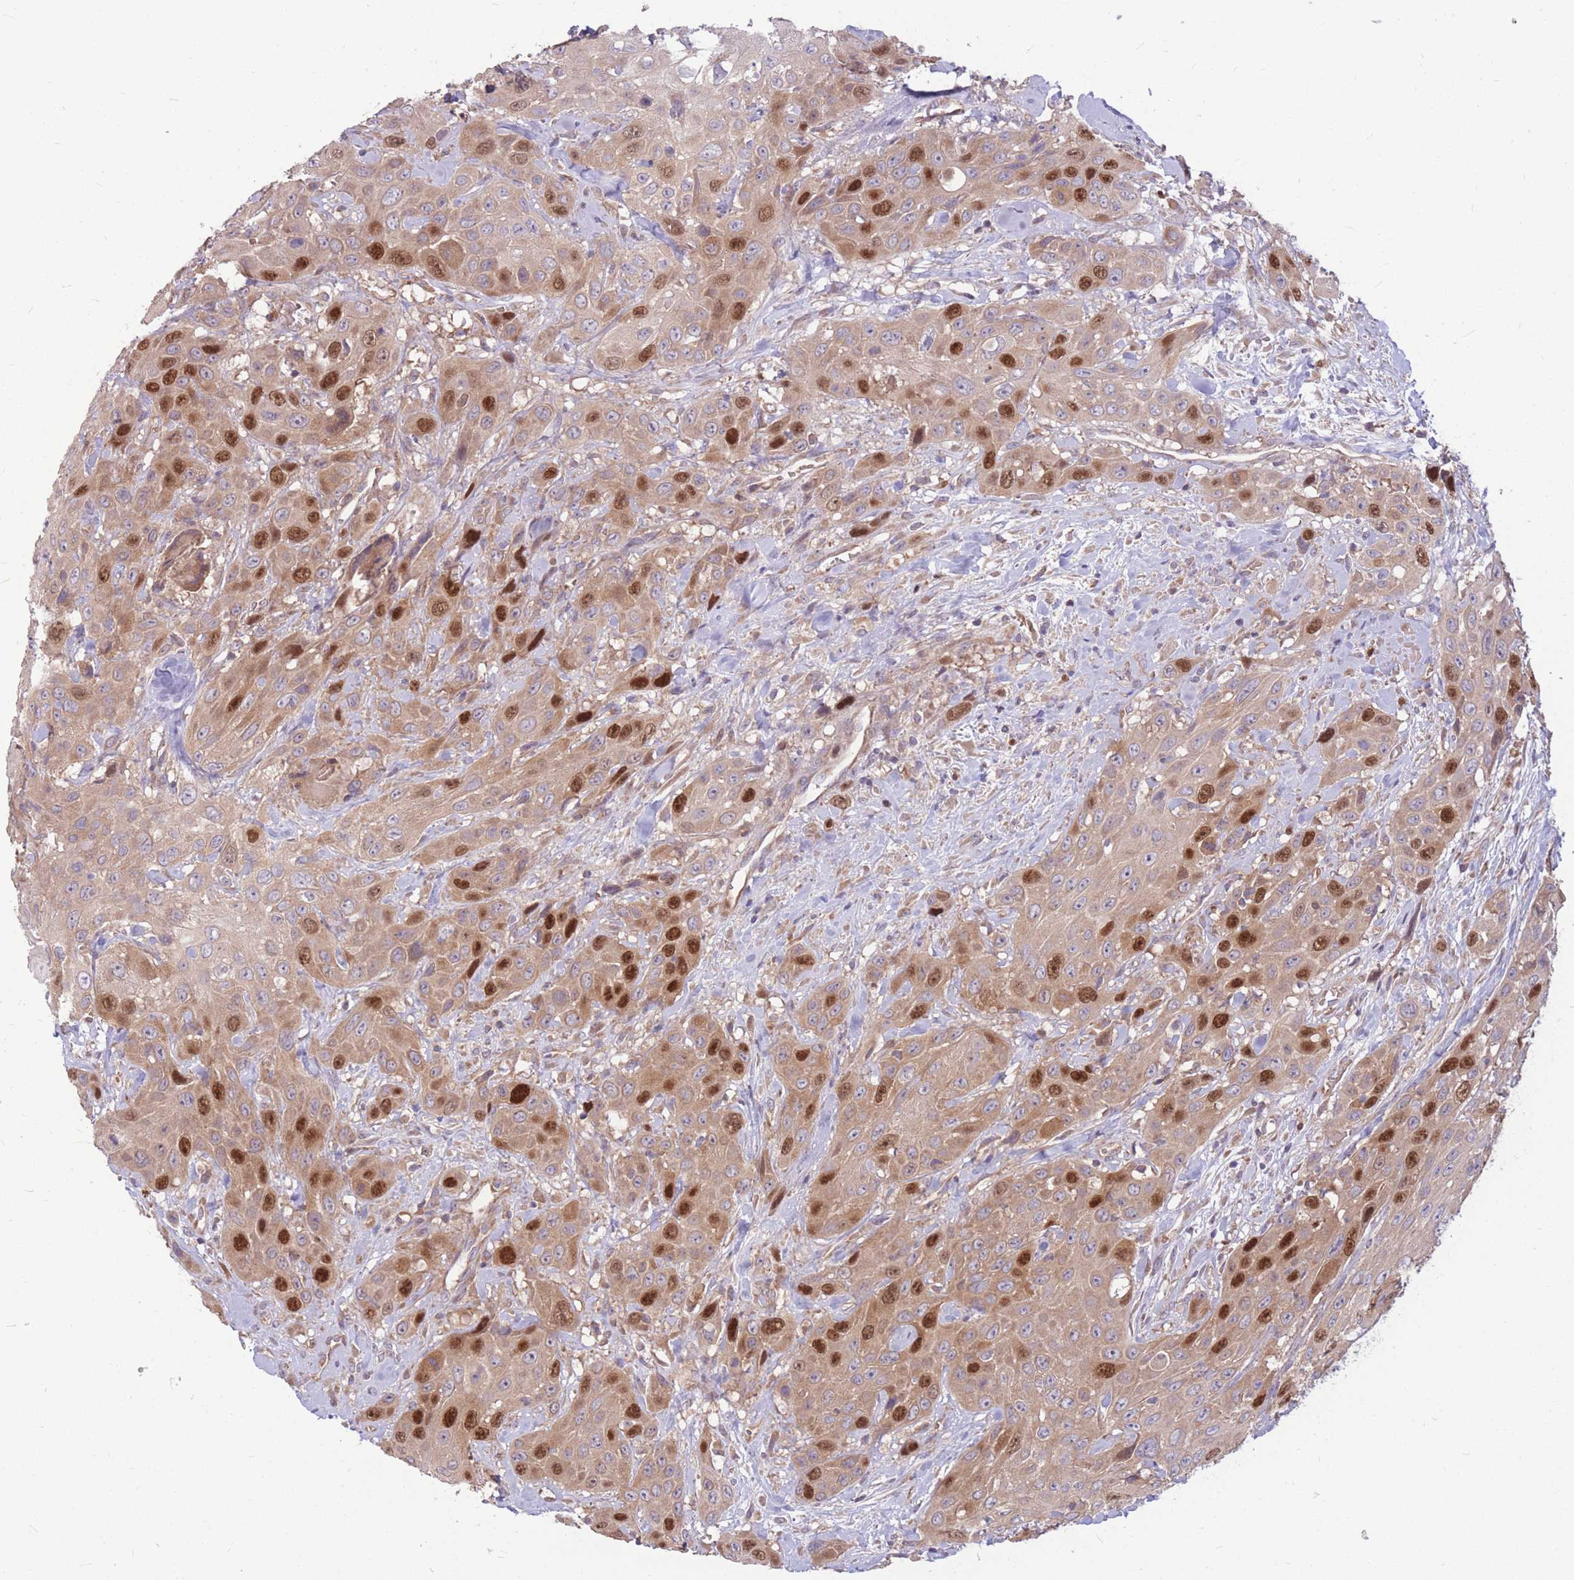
{"staining": {"intensity": "strong", "quantity": "25%-75%", "location": "cytoplasmic/membranous,nuclear"}, "tissue": "head and neck cancer", "cell_type": "Tumor cells", "image_type": "cancer", "snomed": [{"axis": "morphology", "description": "Squamous cell carcinoma, NOS"}, {"axis": "topography", "description": "Head-Neck"}], "caption": "A high-resolution image shows immunohistochemistry (IHC) staining of head and neck squamous cell carcinoma, which displays strong cytoplasmic/membranous and nuclear positivity in about 25%-75% of tumor cells.", "gene": "GMNN", "patient": {"sex": "male", "age": 81}}